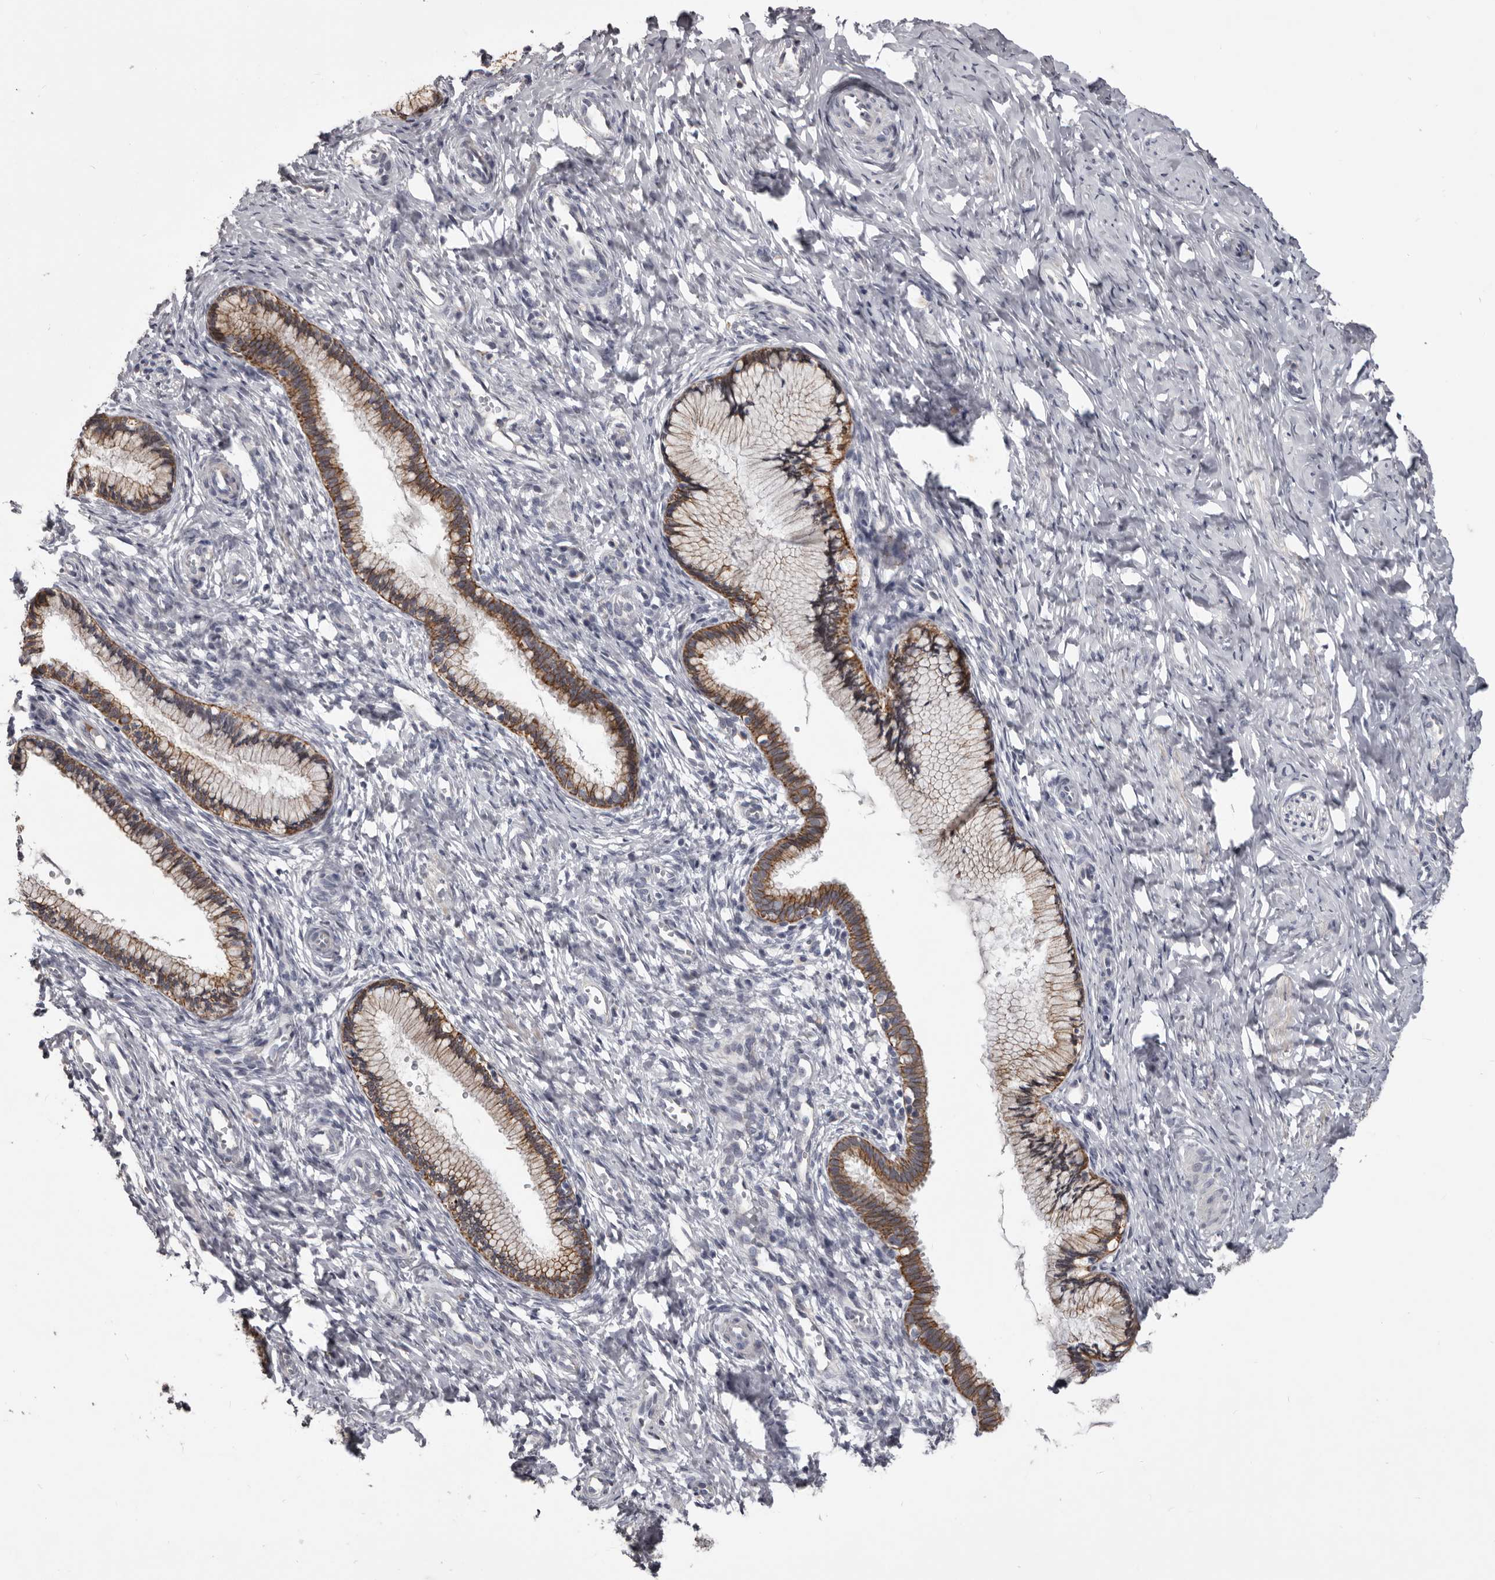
{"staining": {"intensity": "moderate", "quantity": ">75%", "location": "cytoplasmic/membranous"}, "tissue": "cervix", "cell_type": "Glandular cells", "image_type": "normal", "snomed": [{"axis": "morphology", "description": "Normal tissue, NOS"}, {"axis": "topography", "description": "Cervix"}], "caption": "A high-resolution micrograph shows immunohistochemistry staining of unremarkable cervix, which reveals moderate cytoplasmic/membranous positivity in about >75% of glandular cells. (IHC, brightfield microscopy, high magnification).", "gene": "LPAR6", "patient": {"sex": "female", "age": 27}}